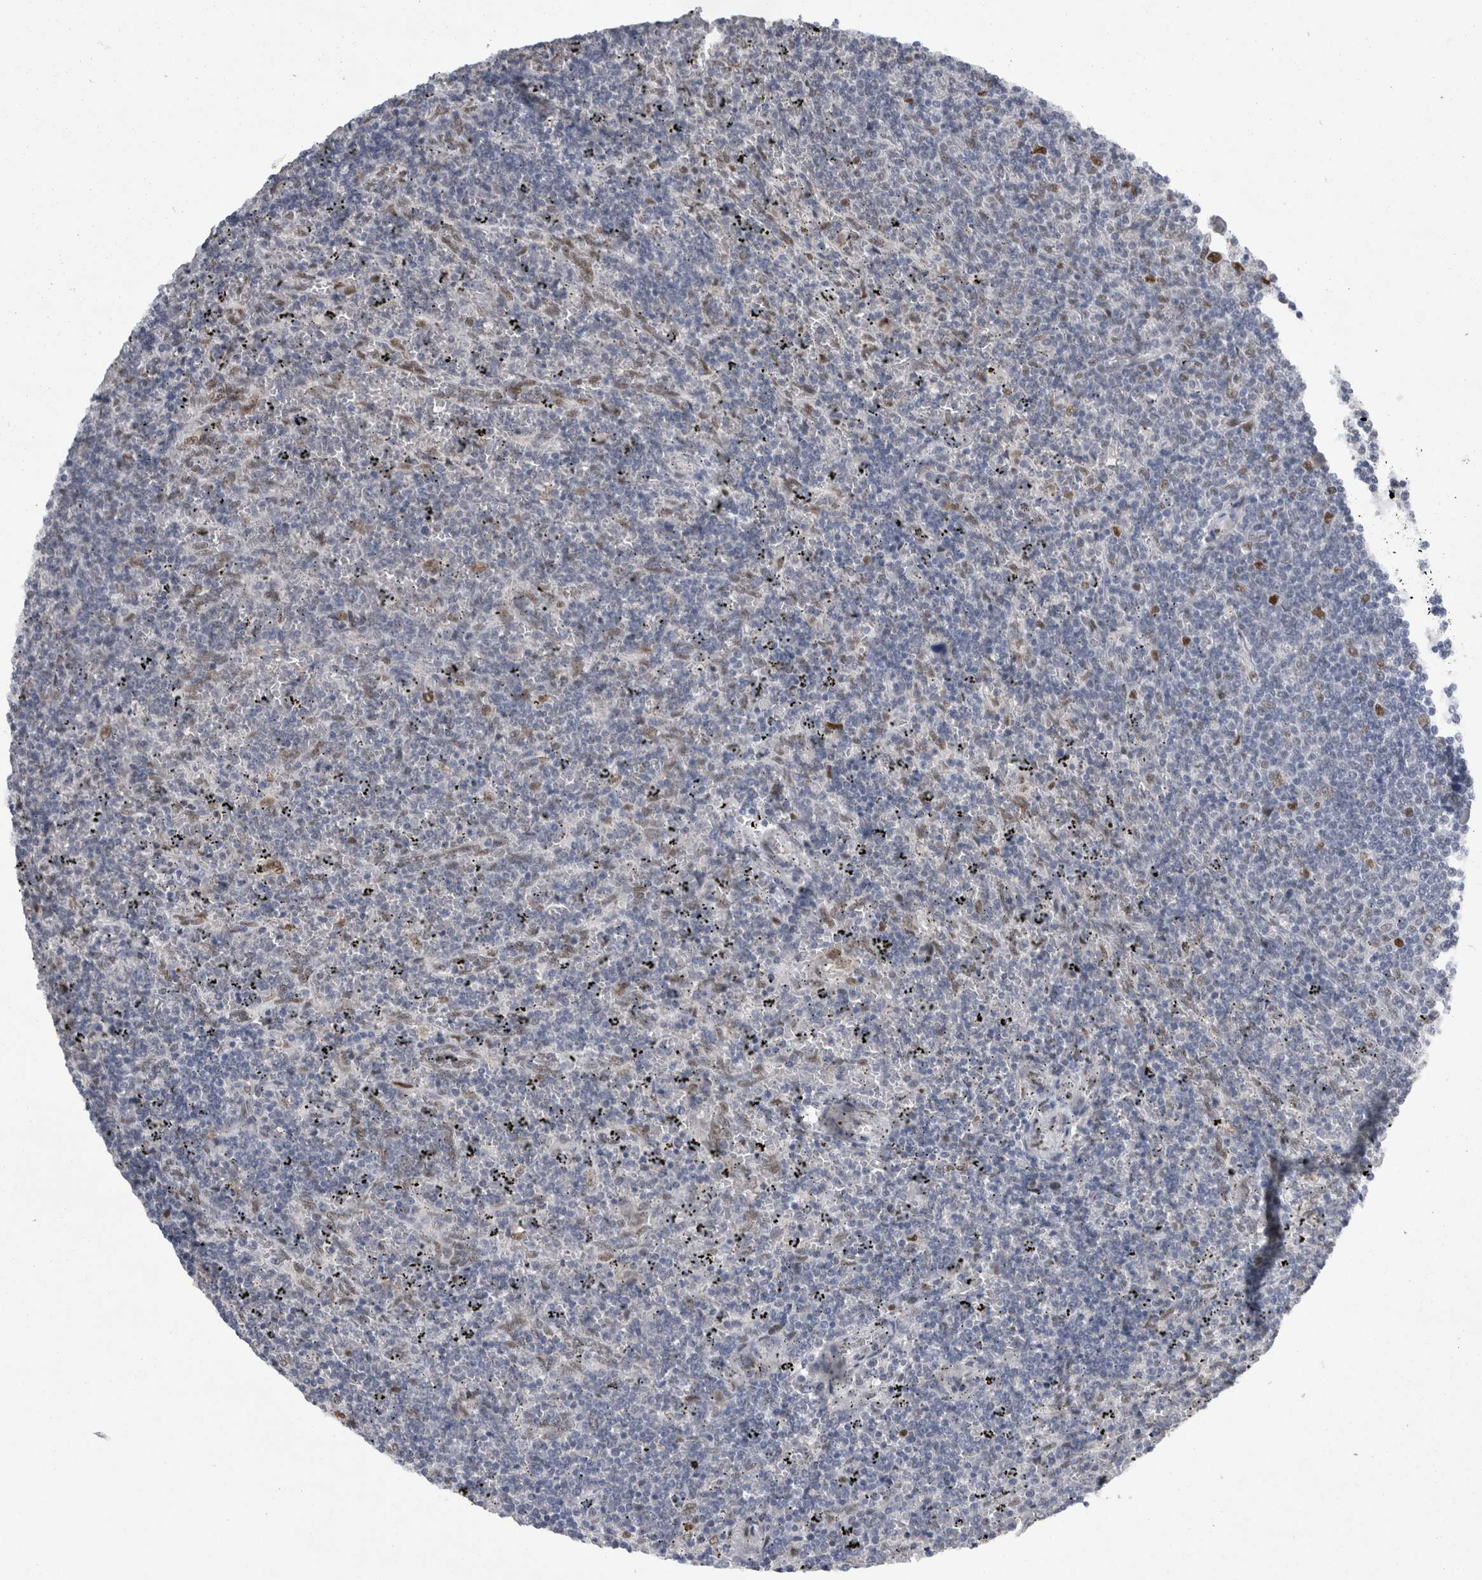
{"staining": {"intensity": "negative", "quantity": "none", "location": "none"}, "tissue": "lymphoma", "cell_type": "Tumor cells", "image_type": "cancer", "snomed": [{"axis": "morphology", "description": "Malignant lymphoma, non-Hodgkin's type, Low grade"}, {"axis": "topography", "description": "Spleen"}], "caption": "Immunohistochemistry (IHC) of malignant lymphoma, non-Hodgkin's type (low-grade) reveals no staining in tumor cells. Nuclei are stained in blue.", "gene": "C1orf54", "patient": {"sex": "female", "age": 50}}